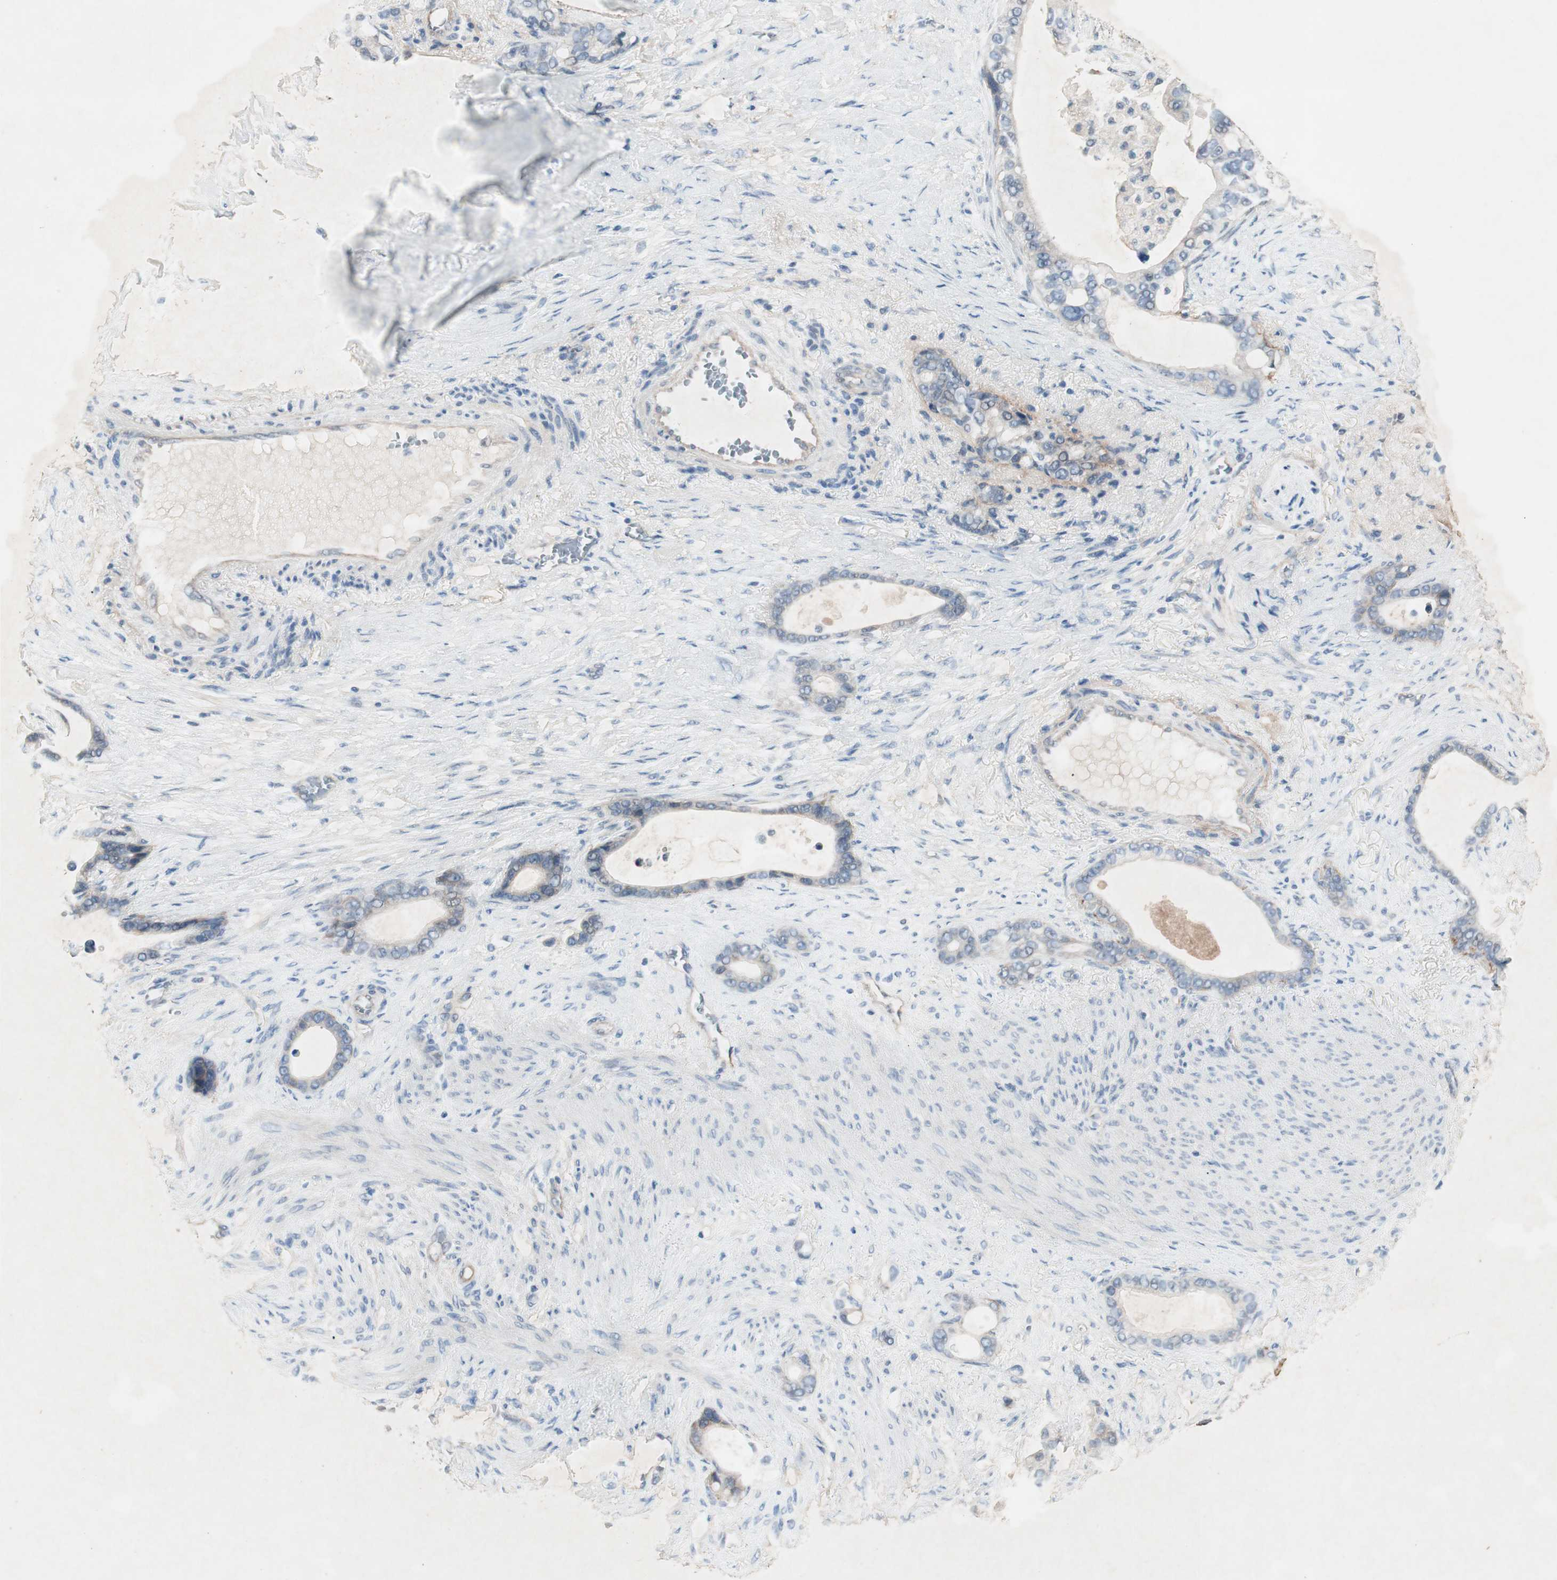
{"staining": {"intensity": "negative", "quantity": "none", "location": "none"}, "tissue": "stomach cancer", "cell_type": "Tumor cells", "image_type": "cancer", "snomed": [{"axis": "morphology", "description": "Adenocarcinoma, NOS"}, {"axis": "topography", "description": "Stomach"}], "caption": "This image is of stomach cancer stained with immunohistochemistry to label a protein in brown with the nuclei are counter-stained blue. There is no positivity in tumor cells.", "gene": "ITGB4", "patient": {"sex": "female", "age": 75}}